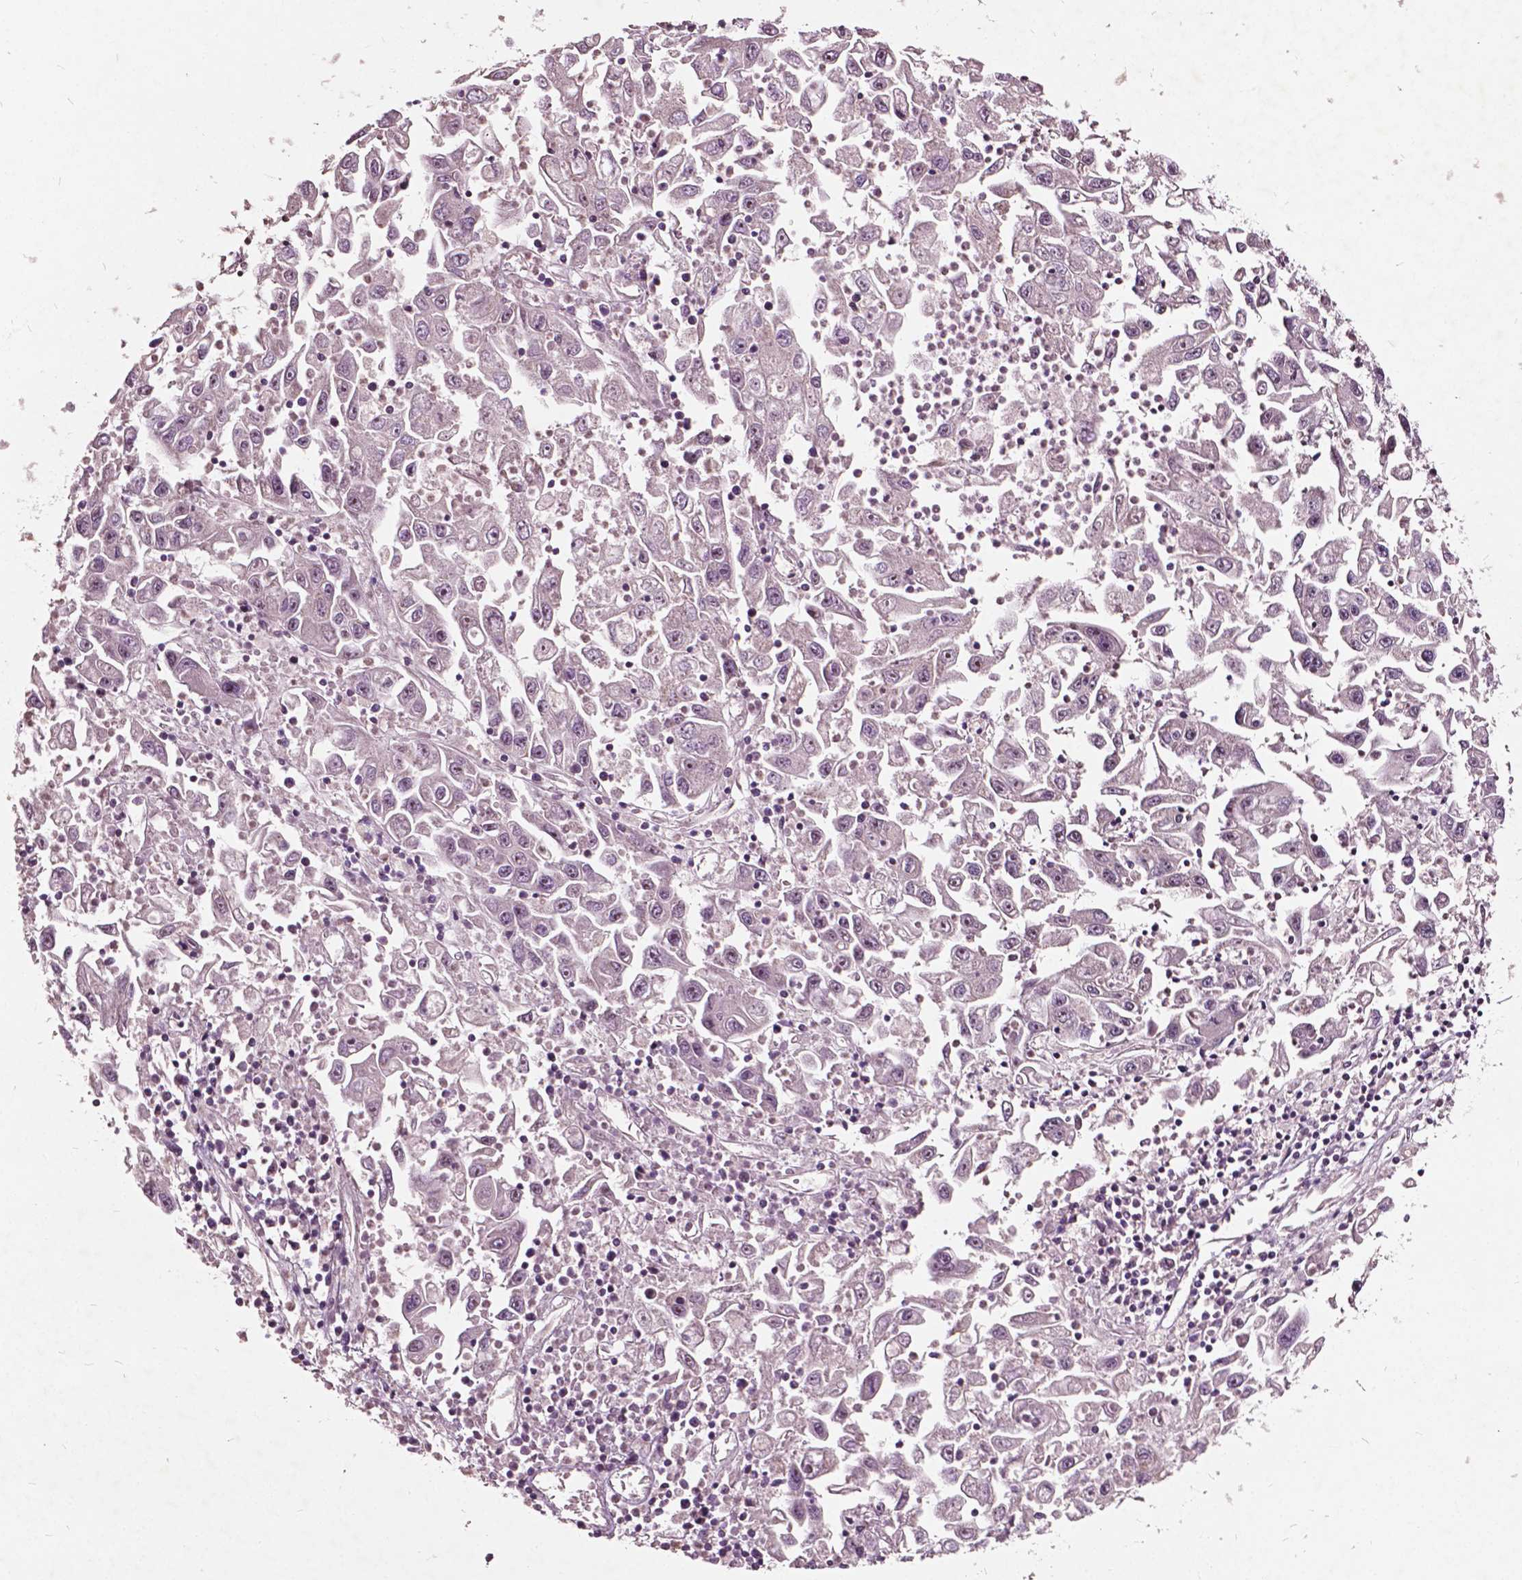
{"staining": {"intensity": "negative", "quantity": "none", "location": "none"}, "tissue": "endometrial cancer", "cell_type": "Tumor cells", "image_type": "cancer", "snomed": [{"axis": "morphology", "description": "Adenocarcinoma, NOS"}, {"axis": "topography", "description": "Uterus"}], "caption": "An image of endometrial cancer (adenocarcinoma) stained for a protein reveals no brown staining in tumor cells. (Brightfield microscopy of DAB (3,3'-diaminobenzidine) IHC at high magnification).", "gene": "ODF3L2", "patient": {"sex": "female", "age": 62}}